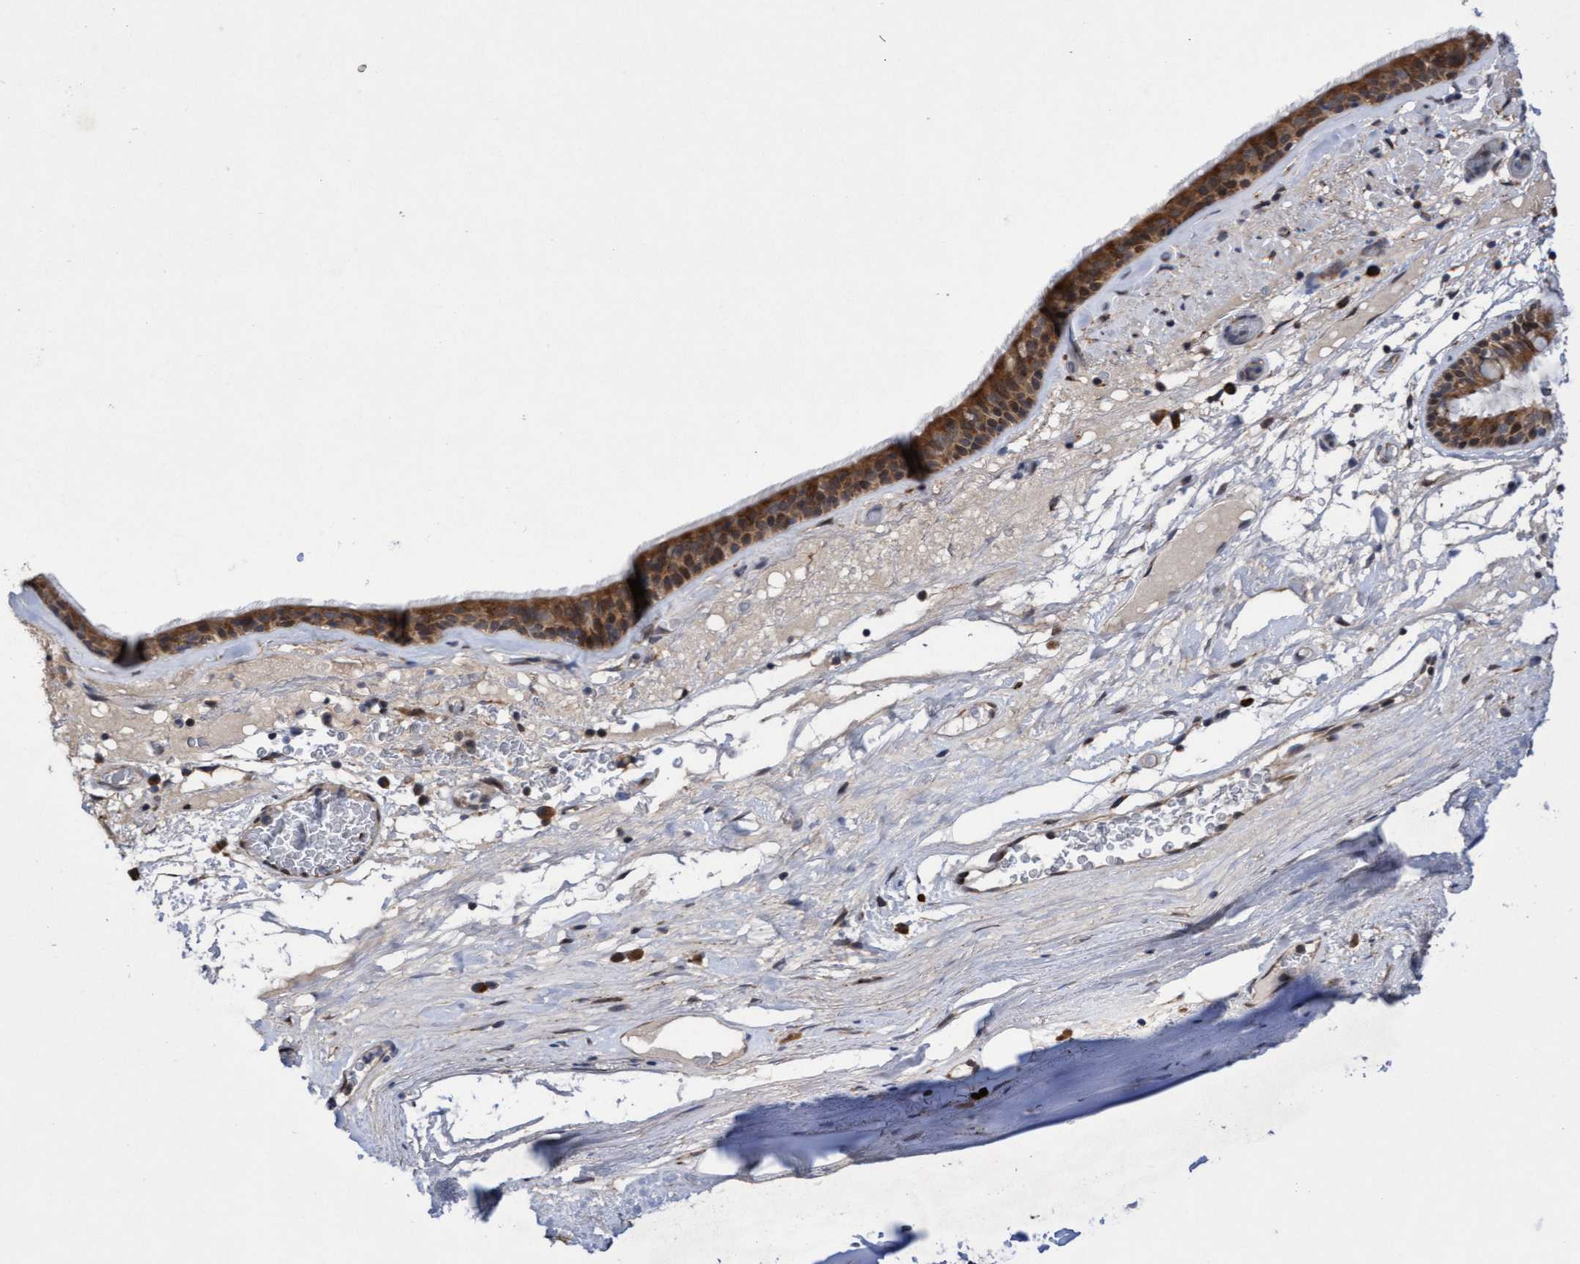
{"staining": {"intensity": "moderate", "quantity": ">75%", "location": "cytoplasmic/membranous,nuclear"}, "tissue": "bronchus", "cell_type": "Respiratory epithelial cells", "image_type": "normal", "snomed": [{"axis": "morphology", "description": "Normal tissue, NOS"}, {"axis": "topography", "description": "Cartilage tissue"}], "caption": "DAB immunohistochemical staining of unremarkable bronchus reveals moderate cytoplasmic/membranous,nuclear protein staining in approximately >75% of respiratory epithelial cells.", "gene": "TANC2", "patient": {"sex": "female", "age": 63}}